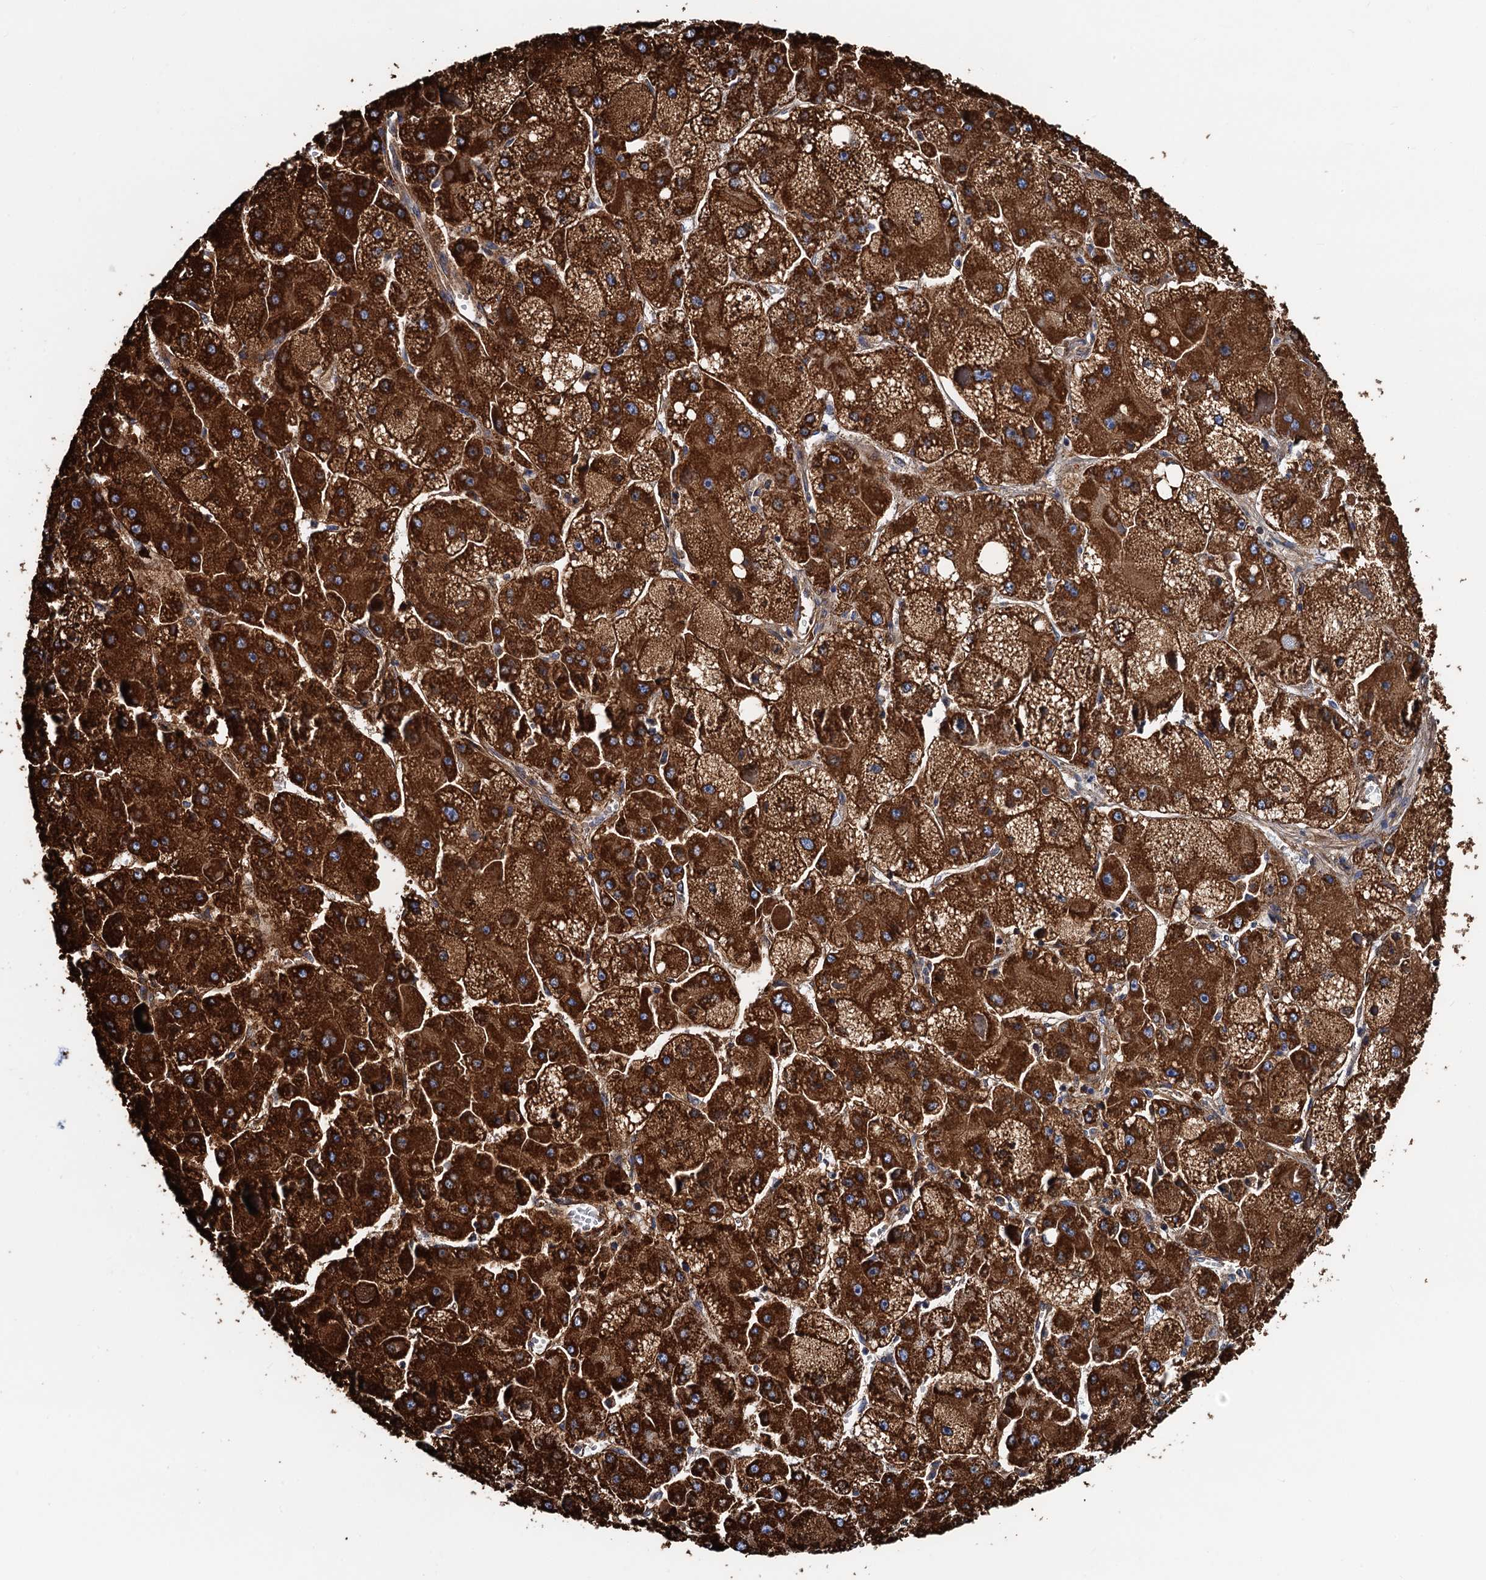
{"staining": {"intensity": "strong", "quantity": ">75%", "location": "cytoplasmic/membranous"}, "tissue": "liver cancer", "cell_type": "Tumor cells", "image_type": "cancer", "snomed": [{"axis": "morphology", "description": "Carcinoma, Hepatocellular, NOS"}, {"axis": "topography", "description": "Liver"}], "caption": "Protein expression by IHC reveals strong cytoplasmic/membranous expression in approximately >75% of tumor cells in liver hepatocellular carcinoma. Using DAB (brown) and hematoxylin (blue) stains, captured at high magnification using brightfield microscopy.", "gene": "AAGAB", "patient": {"sex": "female", "age": 73}}